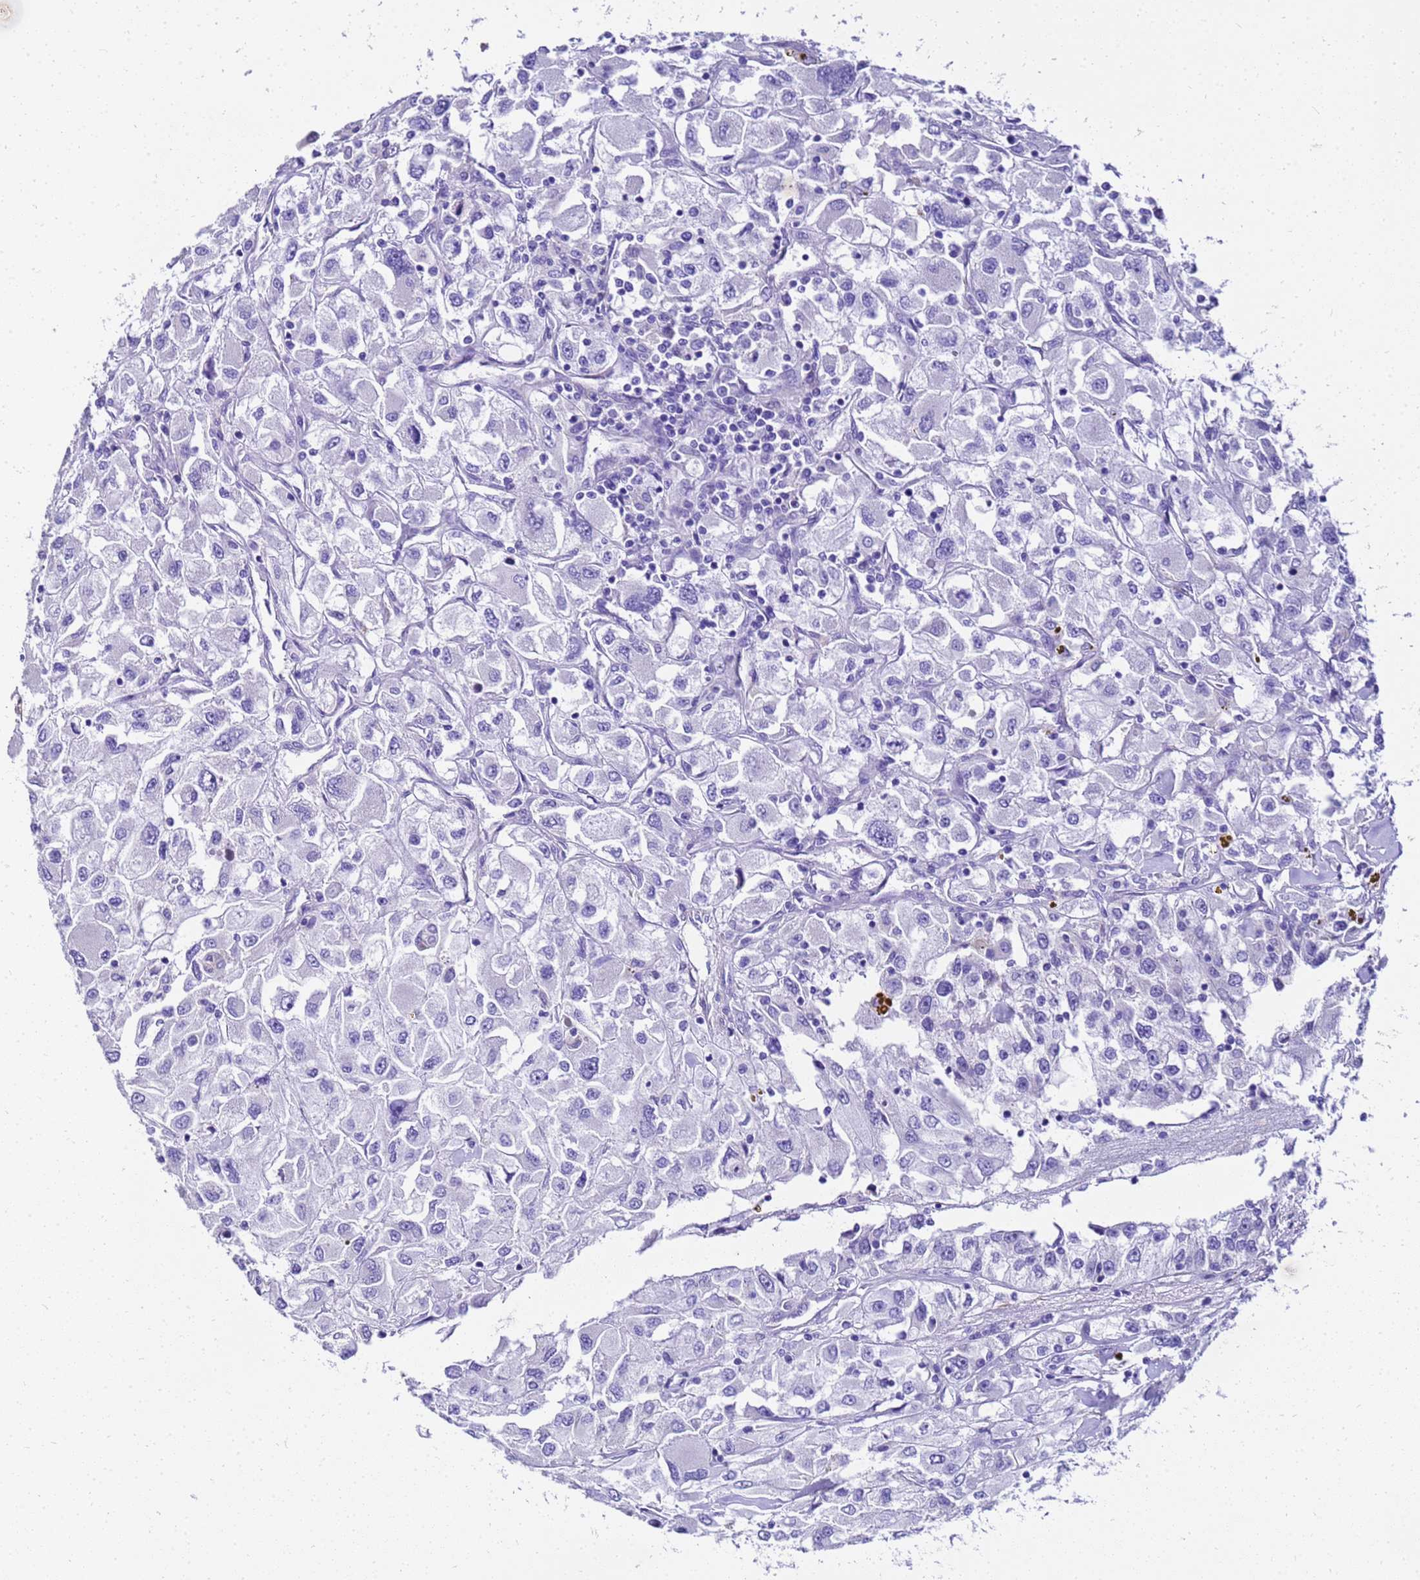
{"staining": {"intensity": "negative", "quantity": "none", "location": "none"}, "tissue": "renal cancer", "cell_type": "Tumor cells", "image_type": "cancer", "snomed": [{"axis": "morphology", "description": "Adenocarcinoma, NOS"}, {"axis": "topography", "description": "Kidney"}], "caption": "This is an immunohistochemistry (IHC) photomicrograph of human renal cancer (adenocarcinoma). There is no positivity in tumor cells.", "gene": "HSPB6", "patient": {"sex": "female", "age": 52}}